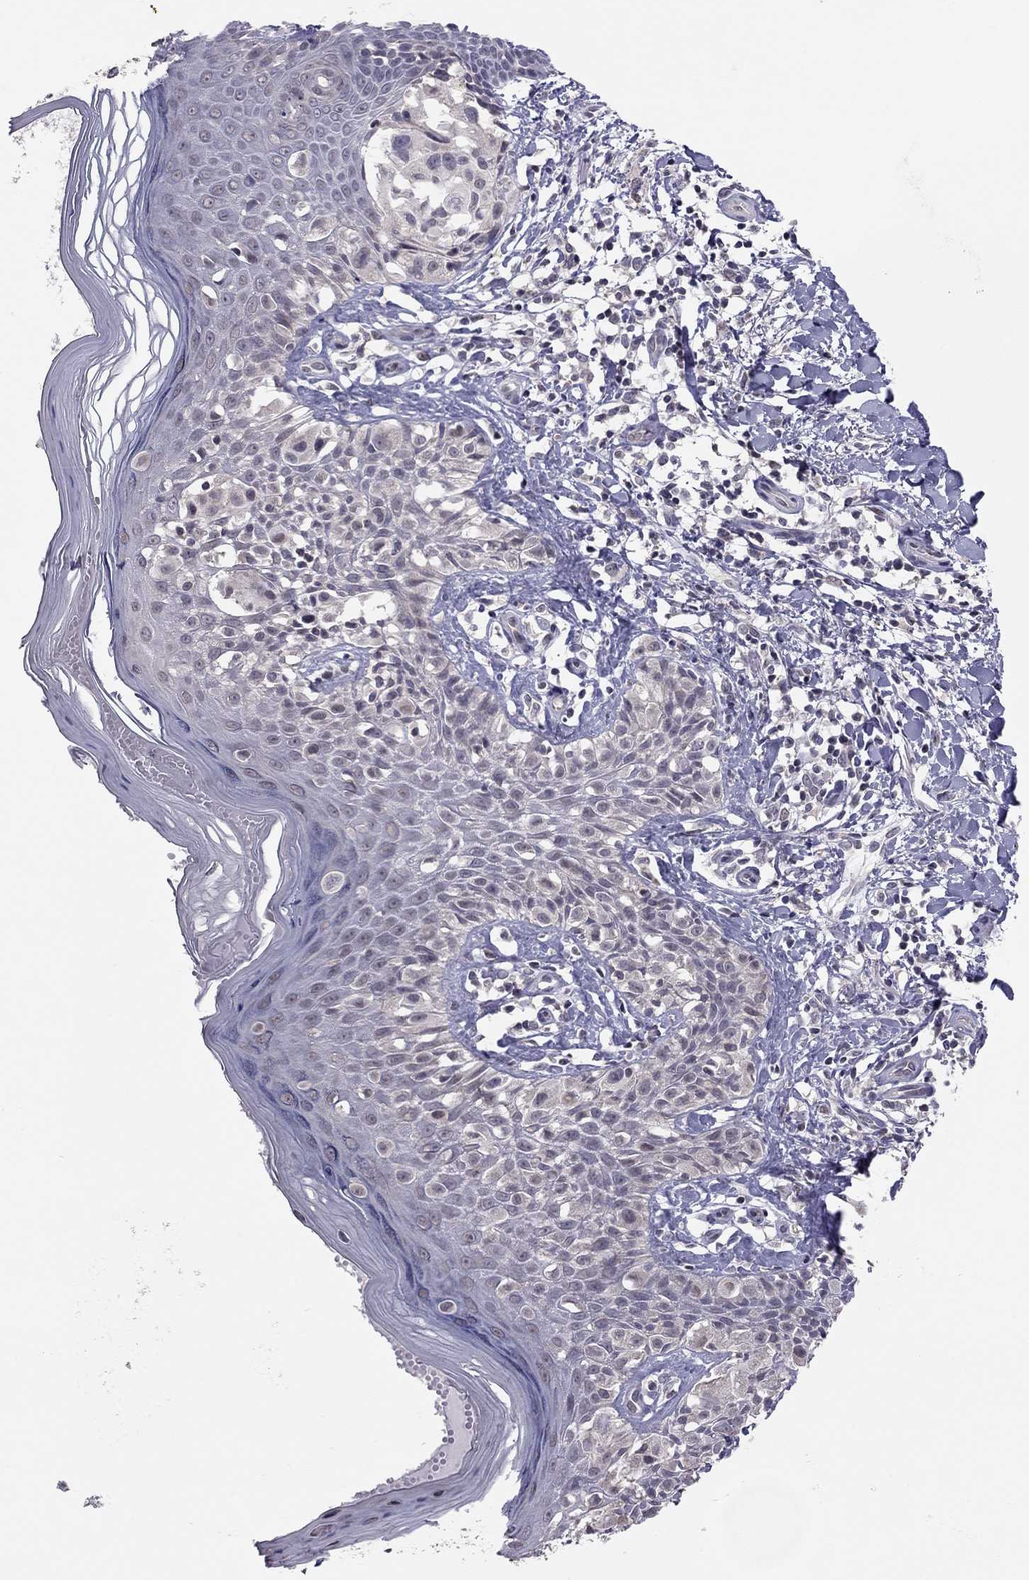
{"staining": {"intensity": "negative", "quantity": "none", "location": "none"}, "tissue": "melanoma", "cell_type": "Tumor cells", "image_type": "cancer", "snomed": [{"axis": "morphology", "description": "Malignant melanoma, NOS"}, {"axis": "topography", "description": "Skin"}], "caption": "Immunohistochemistry (IHC) micrograph of neoplastic tissue: human malignant melanoma stained with DAB (3,3'-diaminobenzidine) demonstrates no significant protein positivity in tumor cells.", "gene": "HSF2BP", "patient": {"sex": "female", "age": 73}}